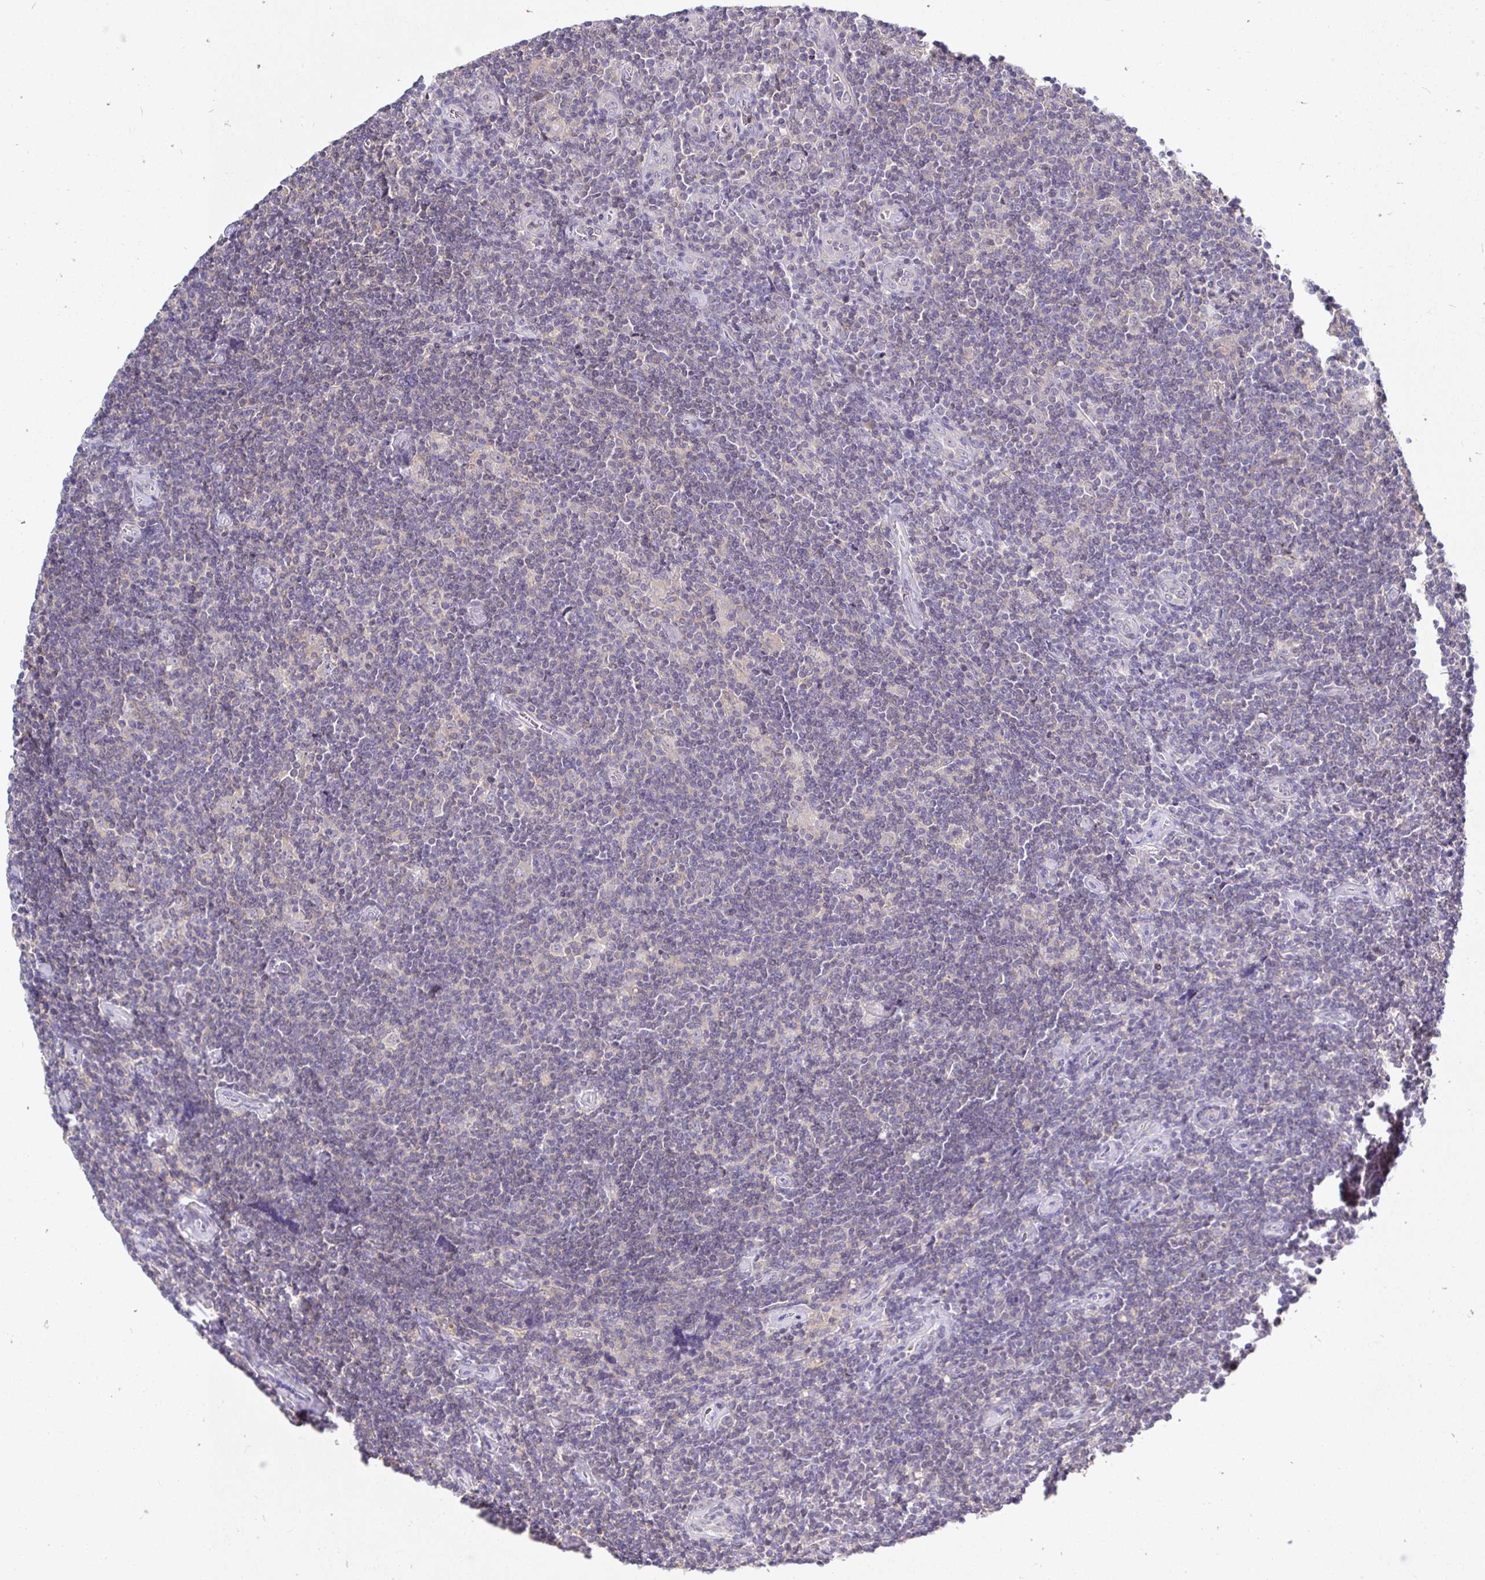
{"staining": {"intensity": "negative", "quantity": "none", "location": "none"}, "tissue": "lymphoma", "cell_type": "Tumor cells", "image_type": "cancer", "snomed": [{"axis": "morphology", "description": "Hodgkin's disease, NOS"}, {"axis": "topography", "description": "Lymph node"}], "caption": "Photomicrograph shows no significant protein expression in tumor cells of lymphoma.", "gene": "KIF21A", "patient": {"sex": "male", "age": 40}}